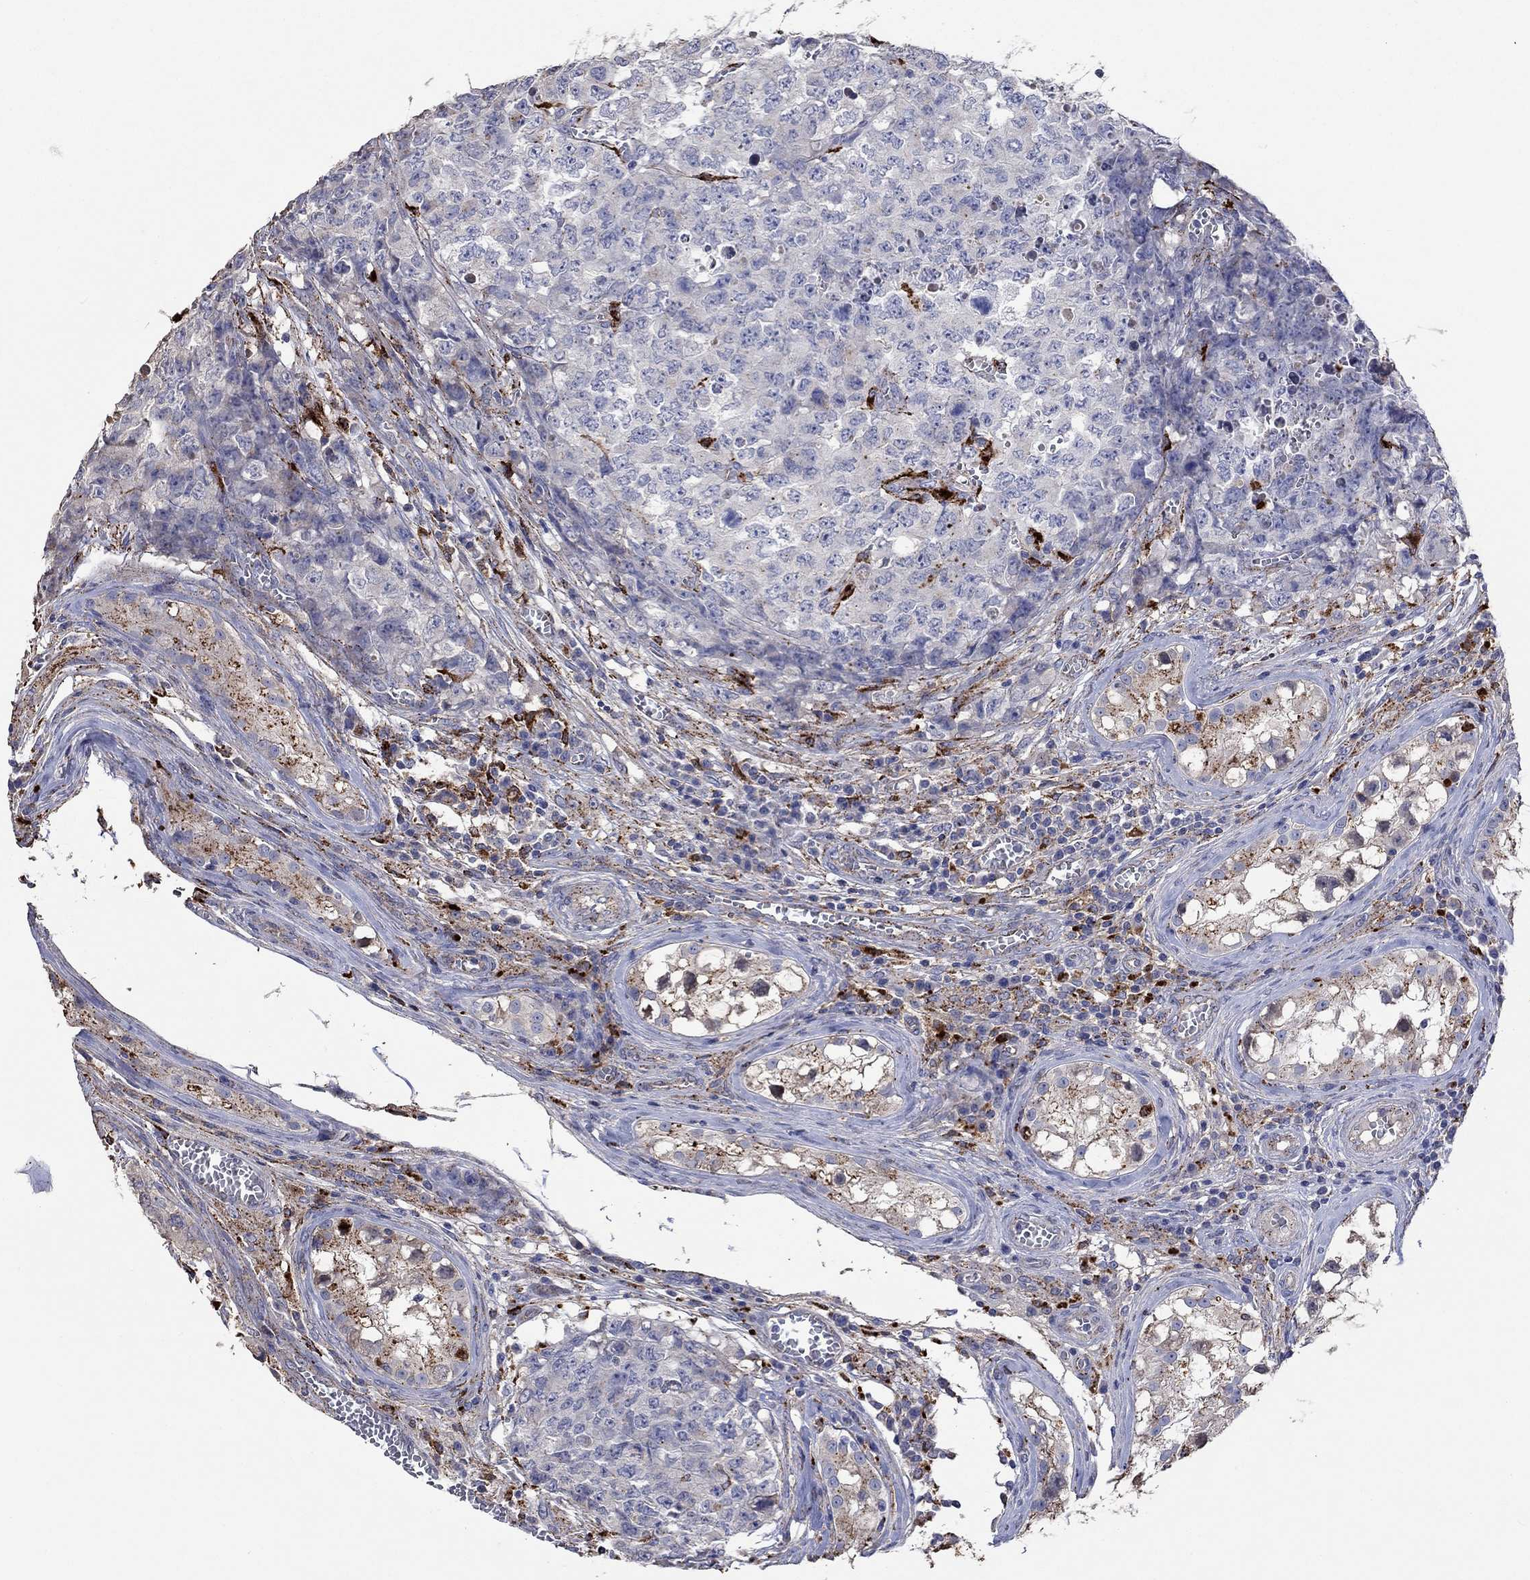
{"staining": {"intensity": "negative", "quantity": "none", "location": "none"}, "tissue": "testis cancer", "cell_type": "Tumor cells", "image_type": "cancer", "snomed": [{"axis": "morphology", "description": "Carcinoma, Embryonal, NOS"}, {"axis": "topography", "description": "Testis"}], "caption": "This is an immunohistochemistry (IHC) micrograph of testis cancer (embryonal carcinoma). There is no staining in tumor cells.", "gene": "CTSB", "patient": {"sex": "male", "age": 23}}